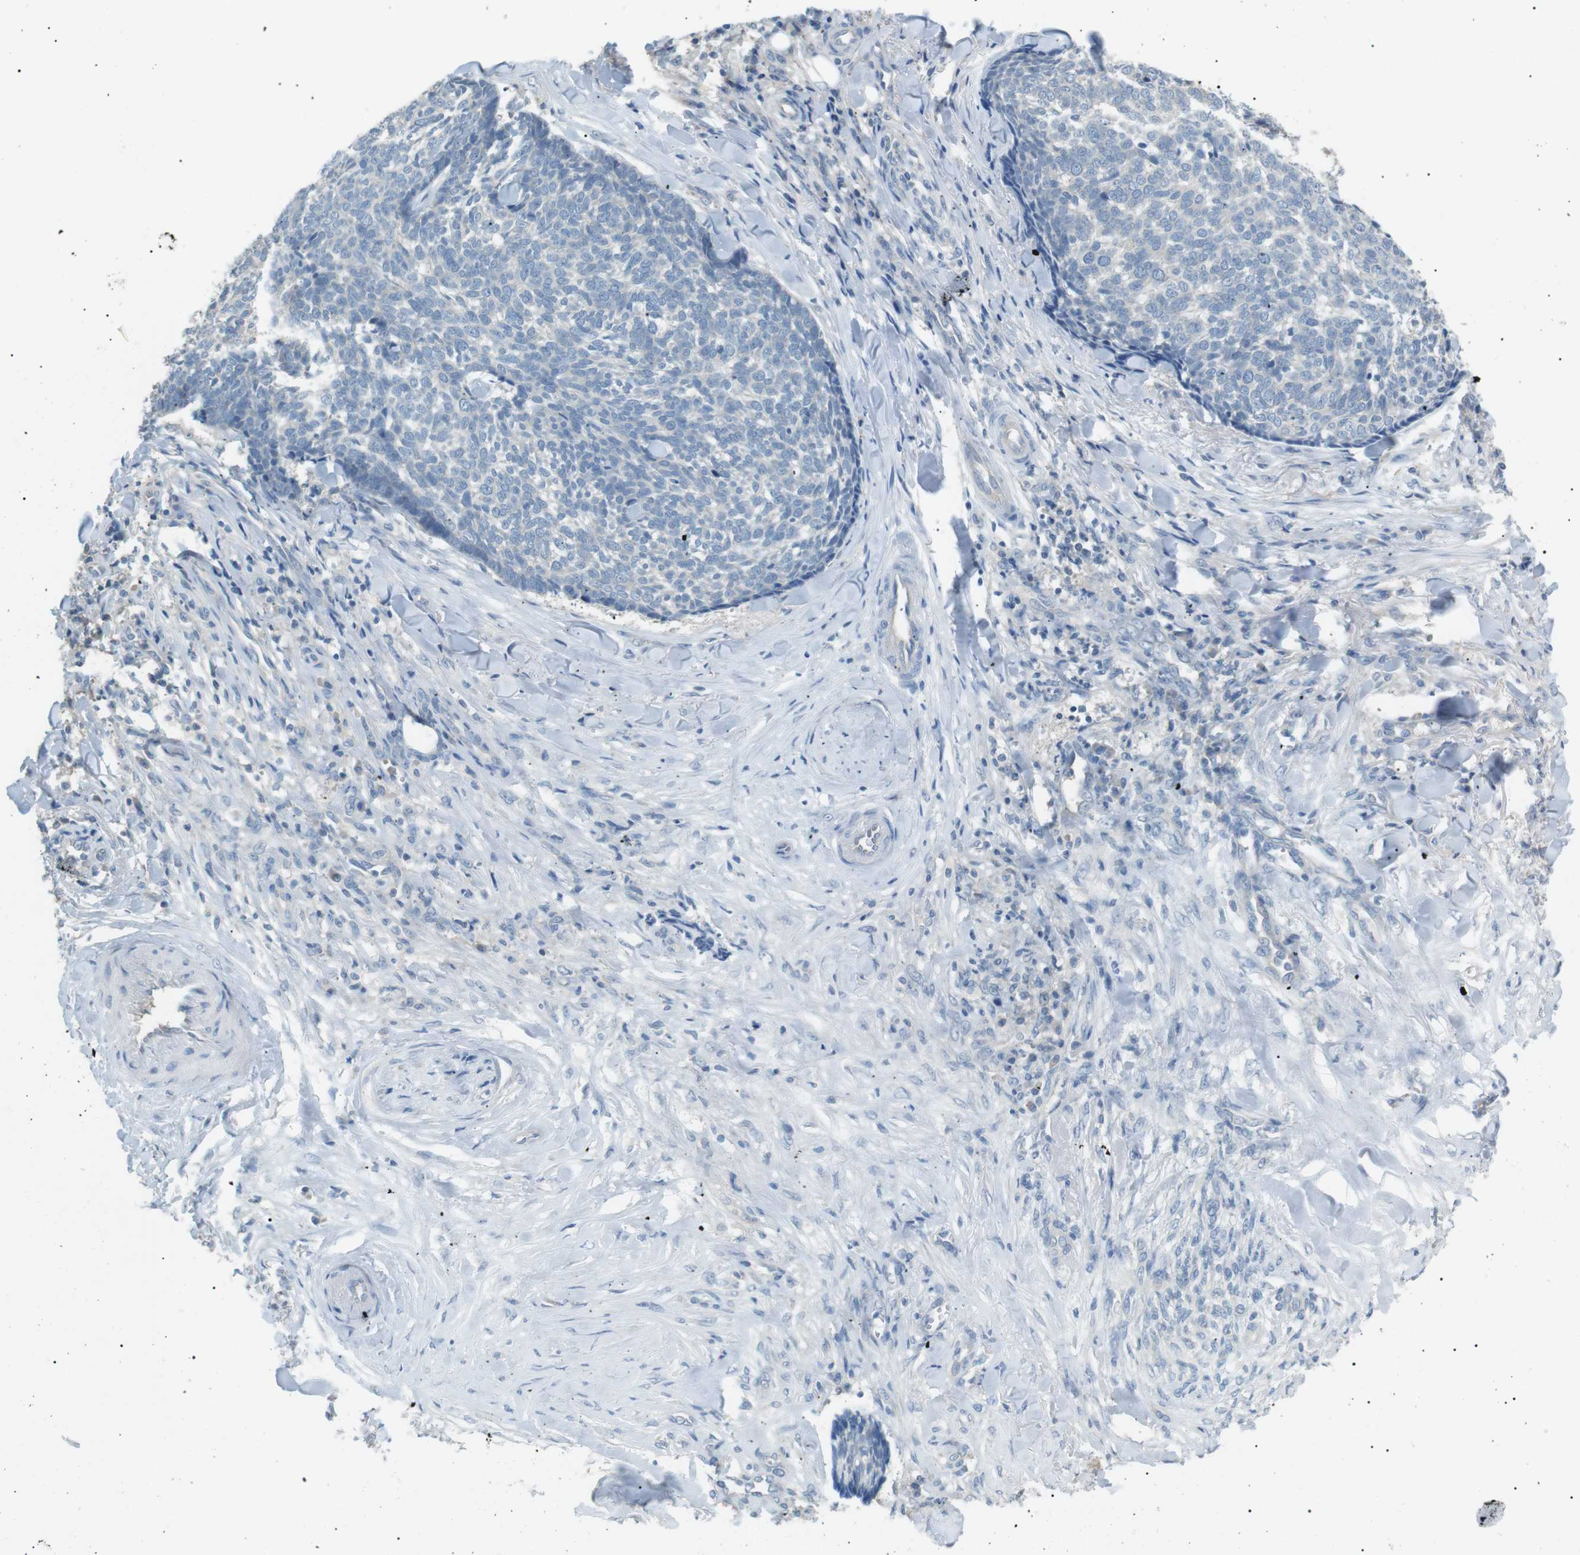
{"staining": {"intensity": "negative", "quantity": "none", "location": "none"}, "tissue": "skin cancer", "cell_type": "Tumor cells", "image_type": "cancer", "snomed": [{"axis": "morphology", "description": "Basal cell carcinoma"}, {"axis": "topography", "description": "Skin"}], "caption": "Photomicrograph shows no significant protein positivity in tumor cells of skin basal cell carcinoma. (IHC, brightfield microscopy, high magnification).", "gene": "CDH26", "patient": {"sex": "male", "age": 84}}